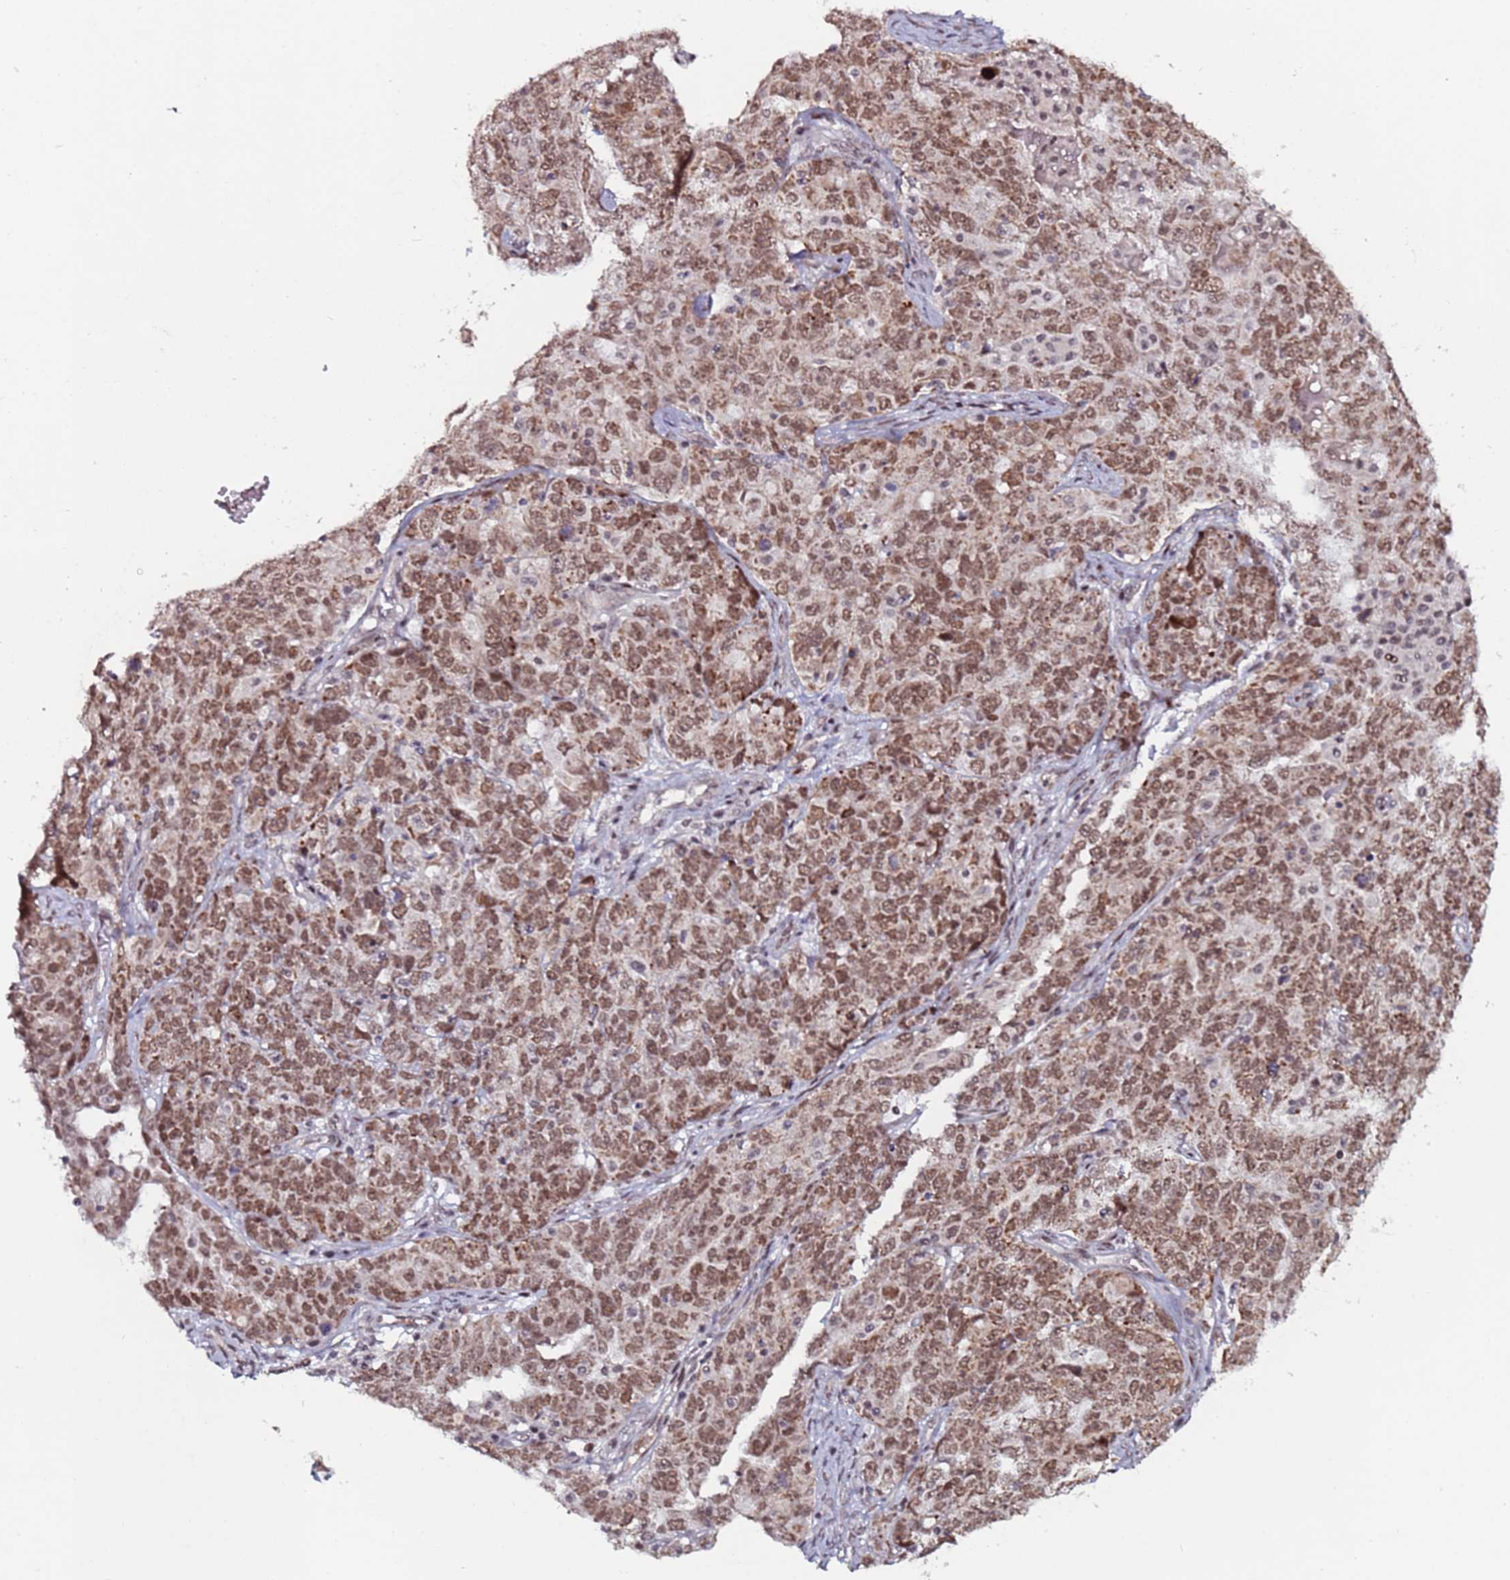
{"staining": {"intensity": "moderate", "quantity": ">75%", "location": "nuclear"}, "tissue": "ovarian cancer", "cell_type": "Tumor cells", "image_type": "cancer", "snomed": [{"axis": "morphology", "description": "Carcinoma, endometroid"}, {"axis": "topography", "description": "Ovary"}], "caption": "High-power microscopy captured an immunohistochemistry (IHC) photomicrograph of endometroid carcinoma (ovarian), revealing moderate nuclear expression in about >75% of tumor cells.", "gene": "PPM1H", "patient": {"sex": "female", "age": 62}}